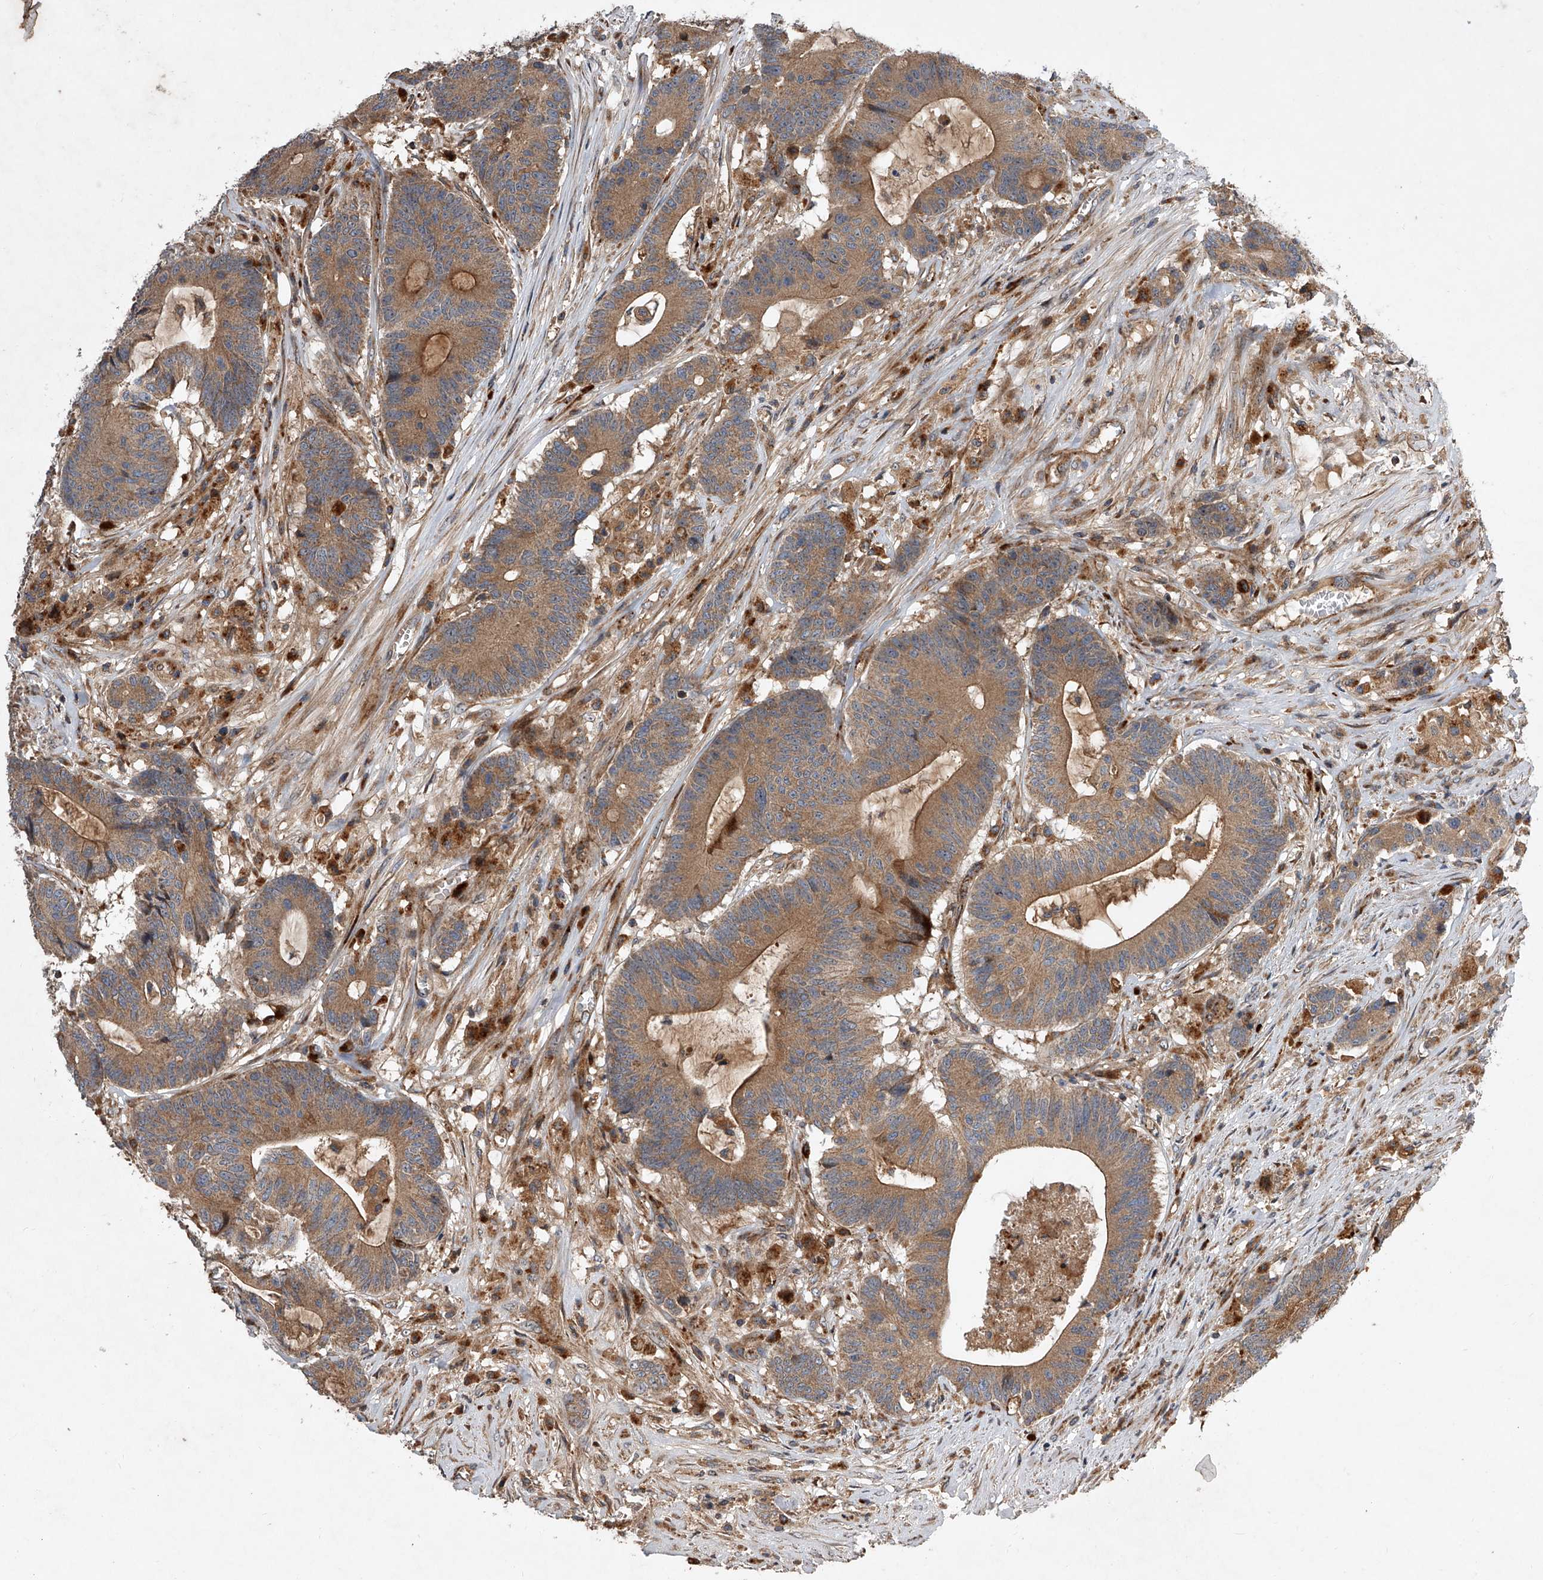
{"staining": {"intensity": "moderate", "quantity": ">75%", "location": "cytoplasmic/membranous"}, "tissue": "colorectal cancer", "cell_type": "Tumor cells", "image_type": "cancer", "snomed": [{"axis": "morphology", "description": "Adenocarcinoma, NOS"}, {"axis": "topography", "description": "Colon"}], "caption": "Immunohistochemical staining of adenocarcinoma (colorectal) shows moderate cytoplasmic/membranous protein staining in approximately >75% of tumor cells. (Brightfield microscopy of DAB IHC at high magnification).", "gene": "USP47", "patient": {"sex": "female", "age": 84}}